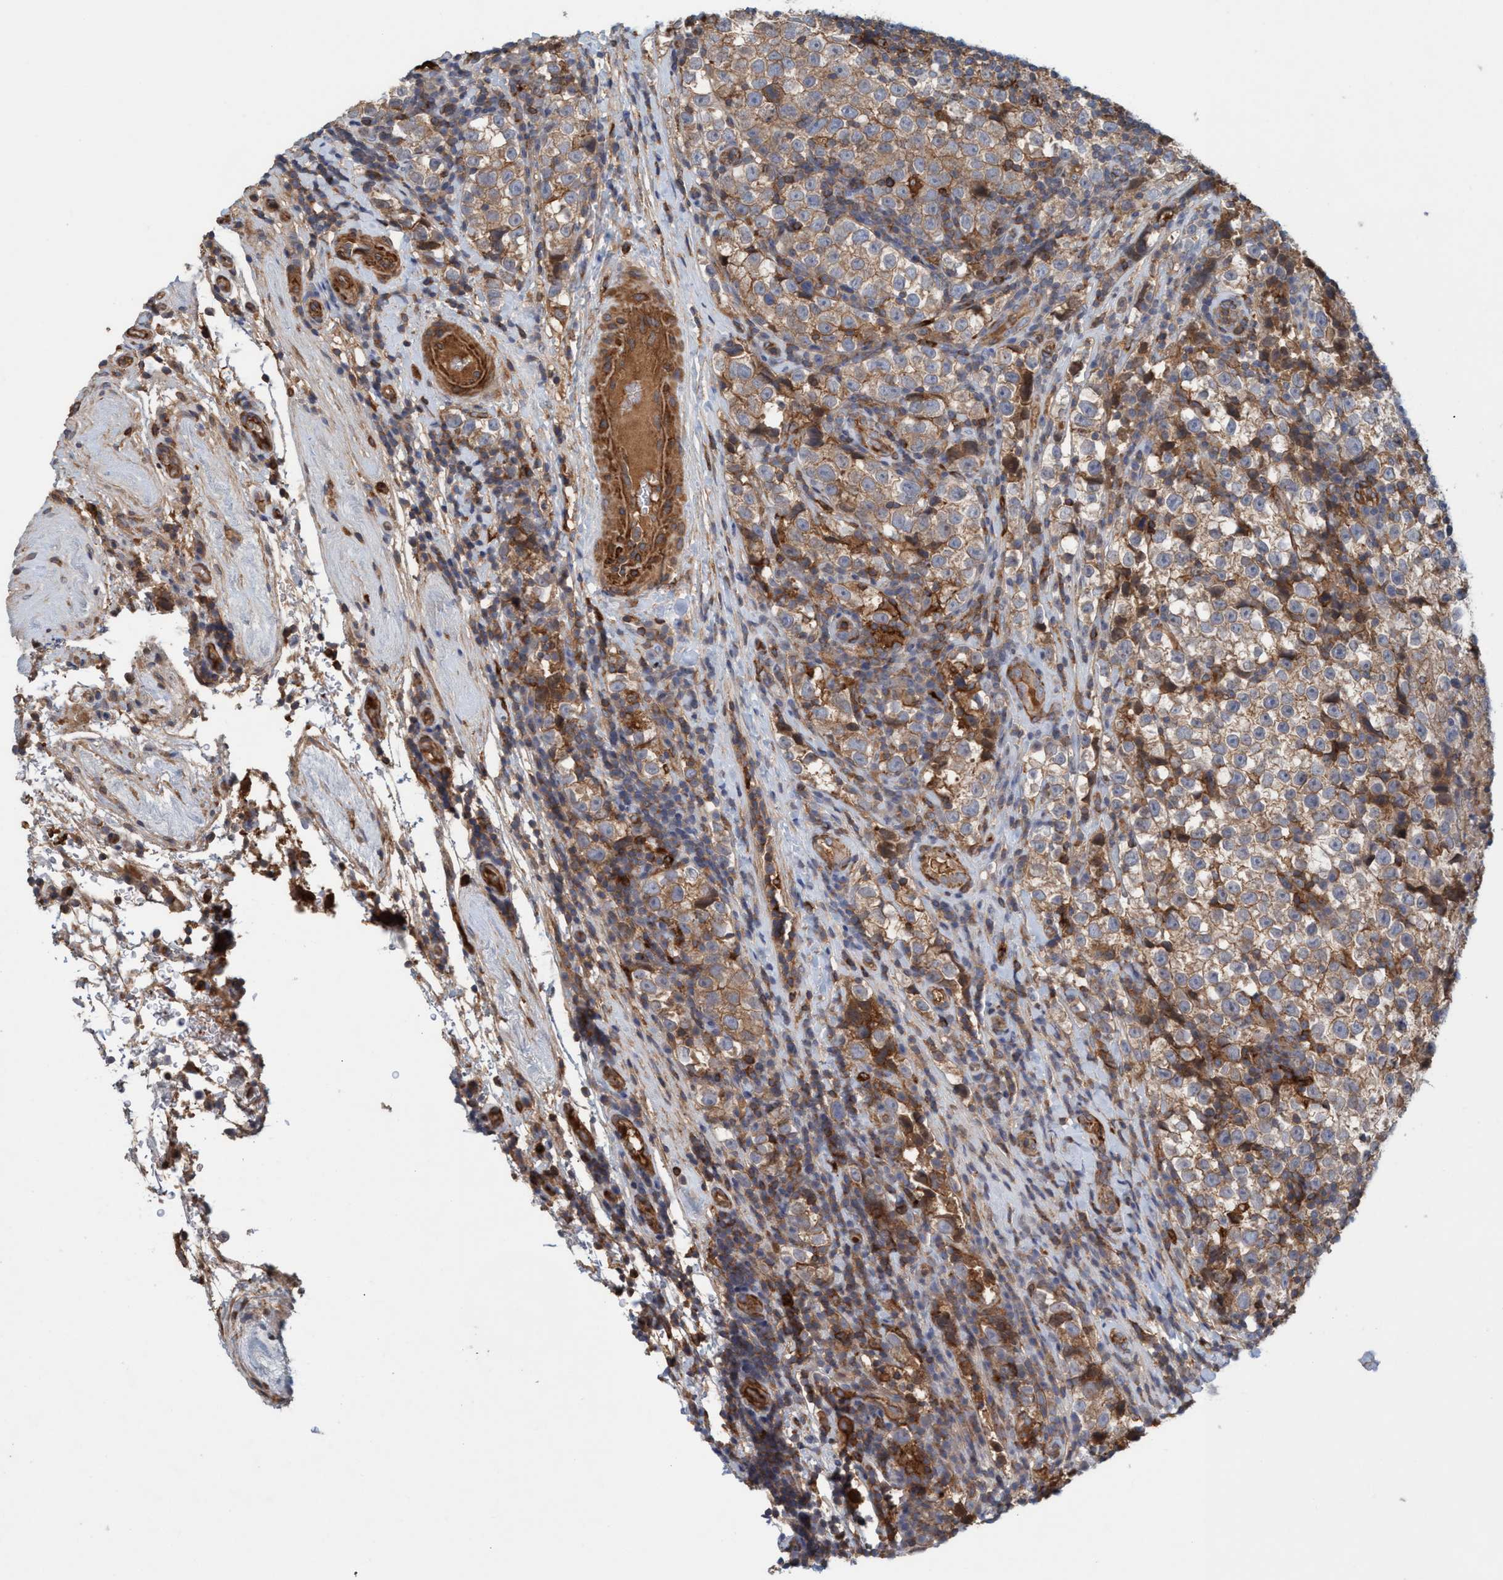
{"staining": {"intensity": "weak", "quantity": ">75%", "location": "cytoplasmic/membranous"}, "tissue": "testis cancer", "cell_type": "Tumor cells", "image_type": "cancer", "snomed": [{"axis": "morphology", "description": "Normal tissue, NOS"}, {"axis": "morphology", "description": "Seminoma, NOS"}, {"axis": "topography", "description": "Testis"}], "caption": "Human seminoma (testis) stained with a protein marker shows weak staining in tumor cells.", "gene": "SPECC1", "patient": {"sex": "male", "age": 43}}